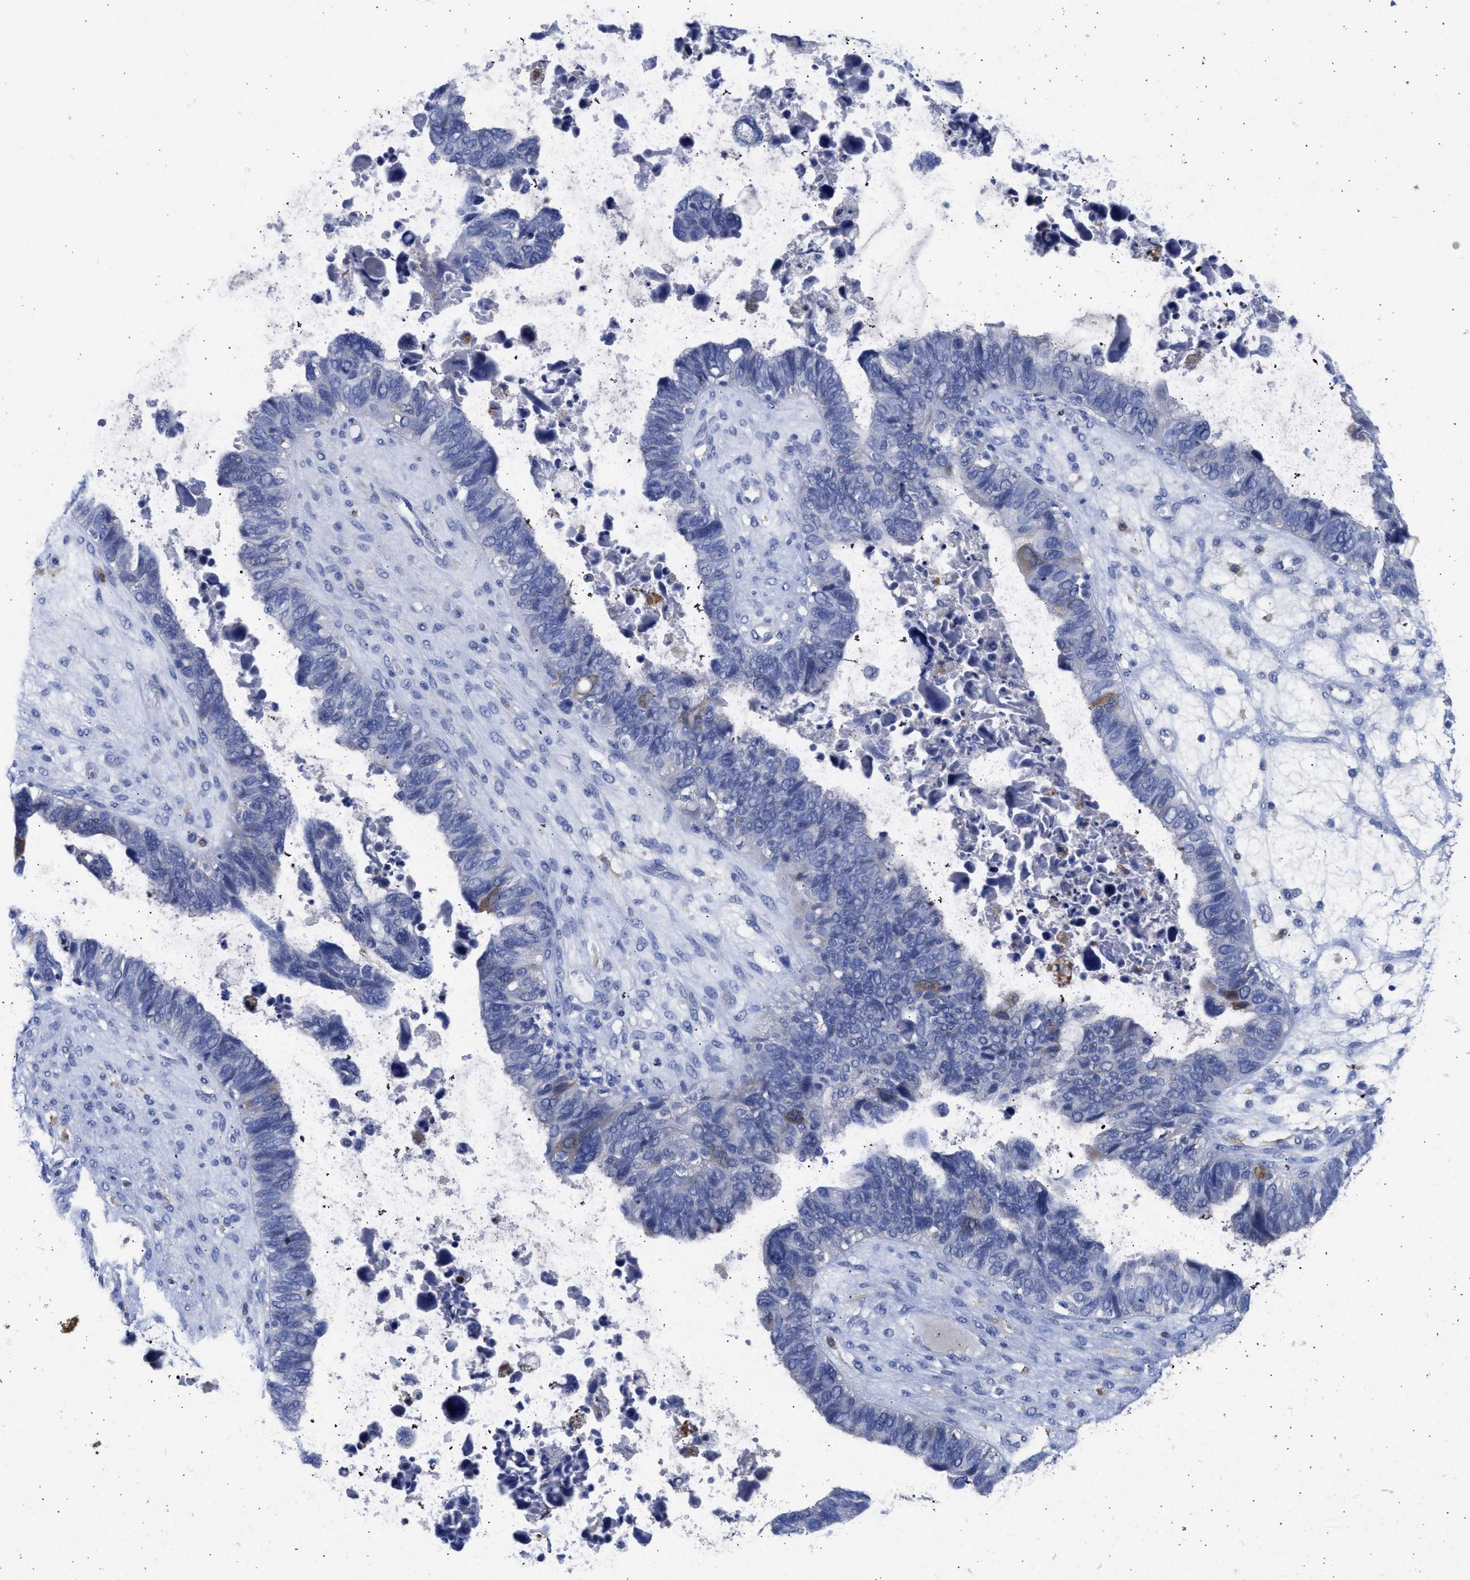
{"staining": {"intensity": "moderate", "quantity": "<25%", "location": "cytoplasmic/membranous"}, "tissue": "ovarian cancer", "cell_type": "Tumor cells", "image_type": "cancer", "snomed": [{"axis": "morphology", "description": "Cystadenocarcinoma, serous, NOS"}, {"axis": "topography", "description": "Ovary"}], "caption": "This image shows IHC staining of ovarian cancer (serous cystadenocarcinoma), with low moderate cytoplasmic/membranous expression in about <25% of tumor cells.", "gene": "RSPH1", "patient": {"sex": "female", "age": 79}}